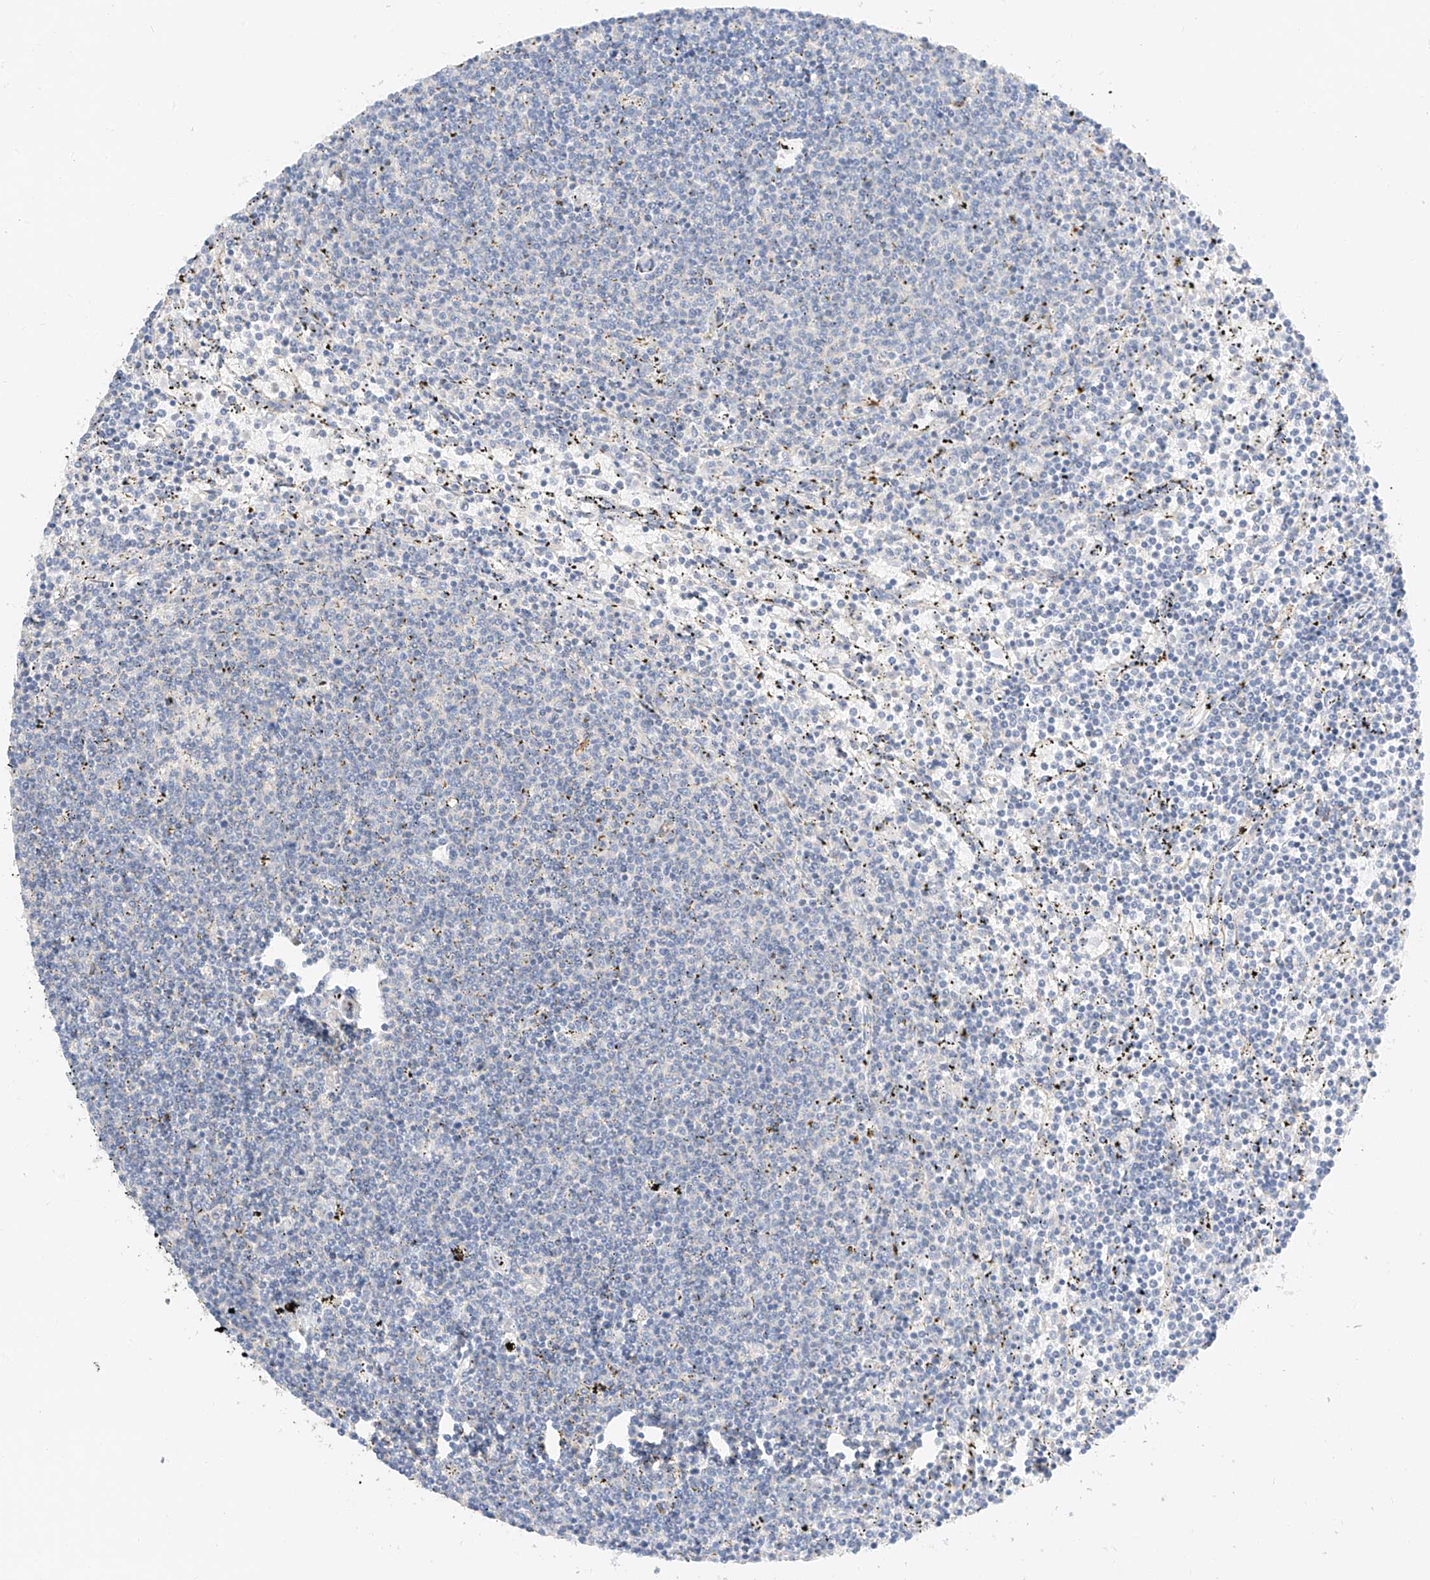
{"staining": {"intensity": "negative", "quantity": "none", "location": "none"}, "tissue": "lymphoma", "cell_type": "Tumor cells", "image_type": "cancer", "snomed": [{"axis": "morphology", "description": "Malignant lymphoma, non-Hodgkin's type, Low grade"}, {"axis": "topography", "description": "Spleen"}], "caption": "Malignant lymphoma, non-Hodgkin's type (low-grade) stained for a protein using immunohistochemistry reveals no staining tumor cells.", "gene": "CDCP2", "patient": {"sex": "female", "age": 50}}